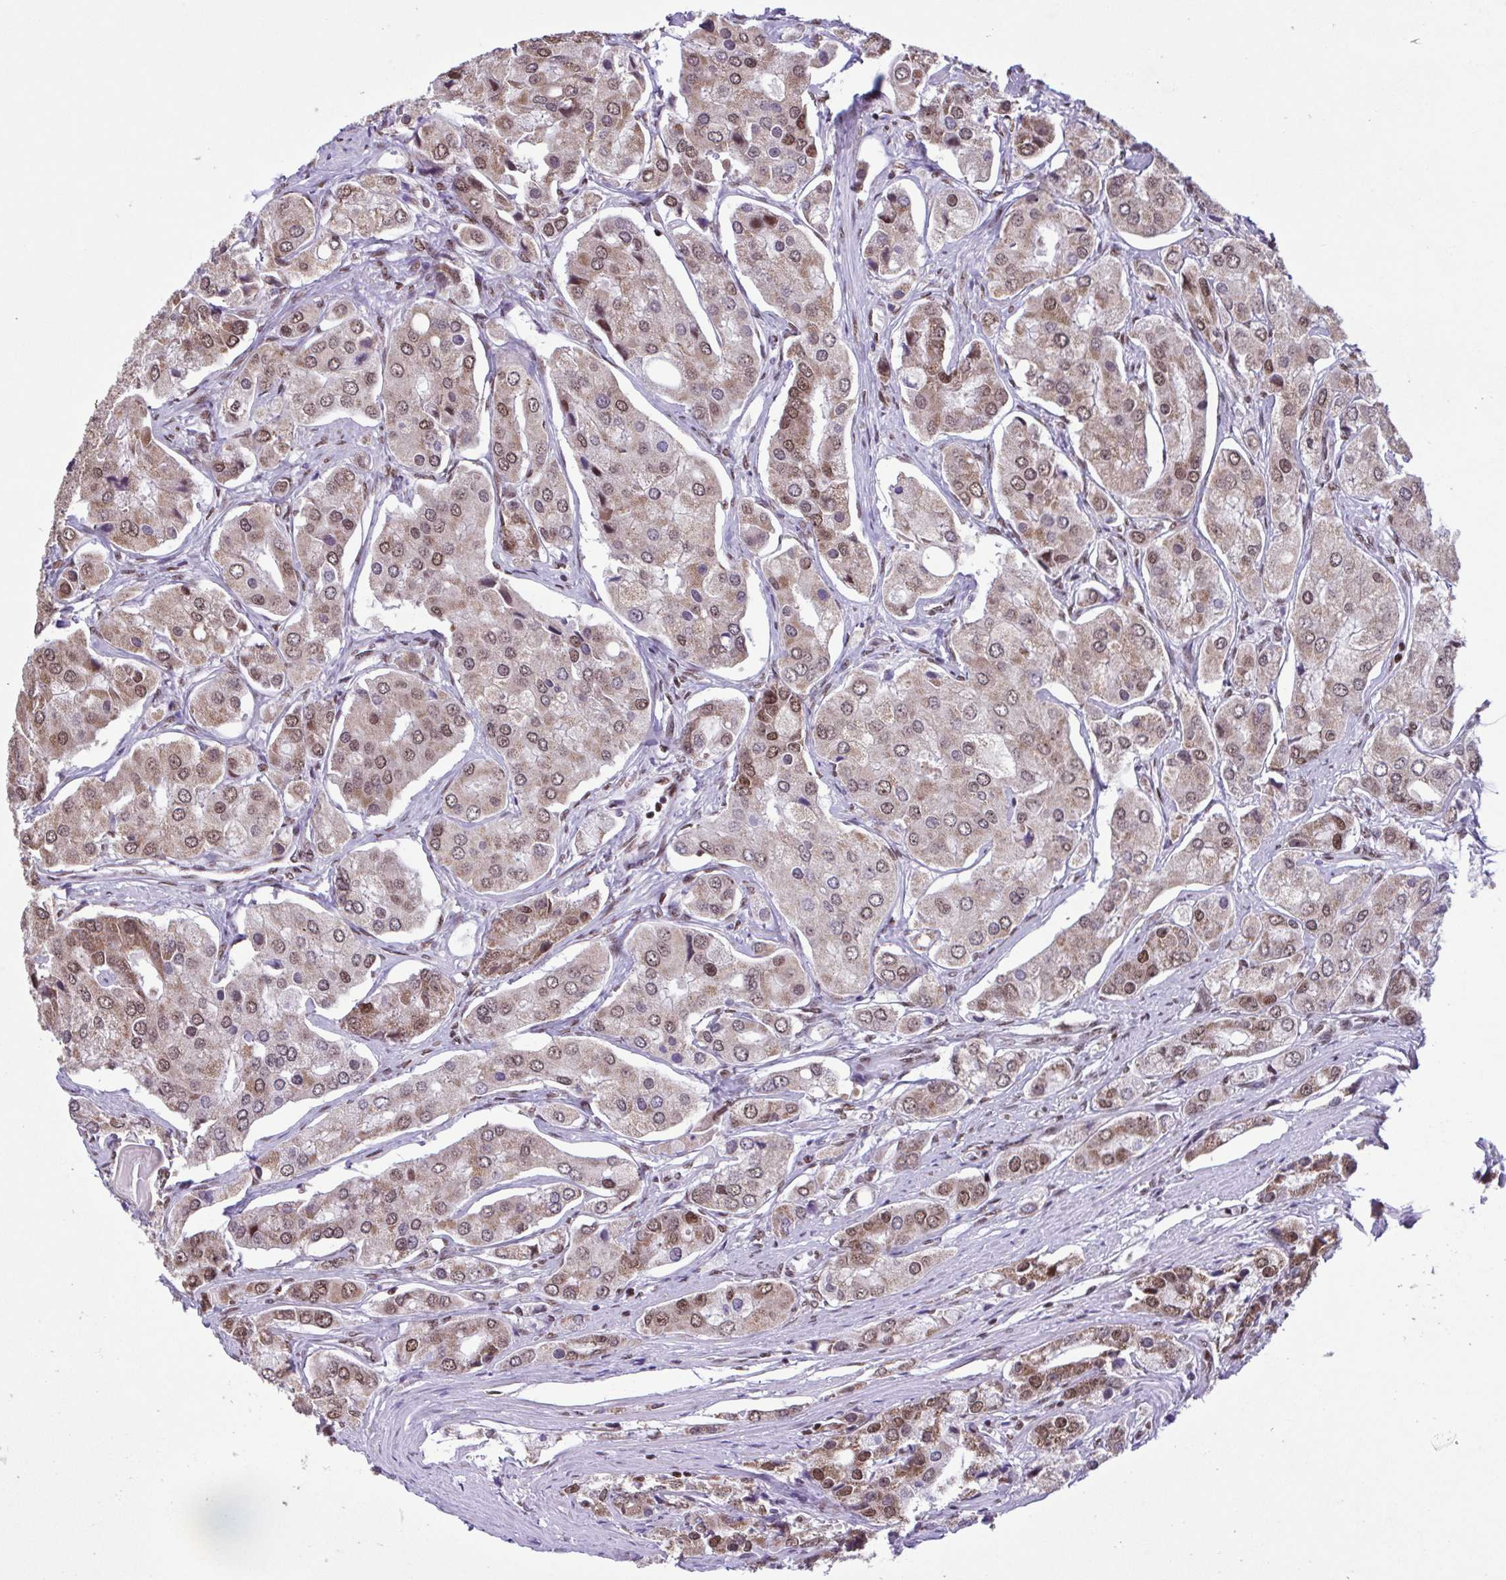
{"staining": {"intensity": "moderate", "quantity": "25%-75%", "location": "cytoplasmic/membranous,nuclear"}, "tissue": "prostate cancer", "cell_type": "Tumor cells", "image_type": "cancer", "snomed": [{"axis": "morphology", "description": "Adenocarcinoma, Low grade"}, {"axis": "topography", "description": "Prostate"}], "caption": "This is a micrograph of immunohistochemistry staining of prostate cancer (adenocarcinoma (low-grade)), which shows moderate expression in the cytoplasmic/membranous and nuclear of tumor cells.", "gene": "TIMM21", "patient": {"sex": "male", "age": 69}}